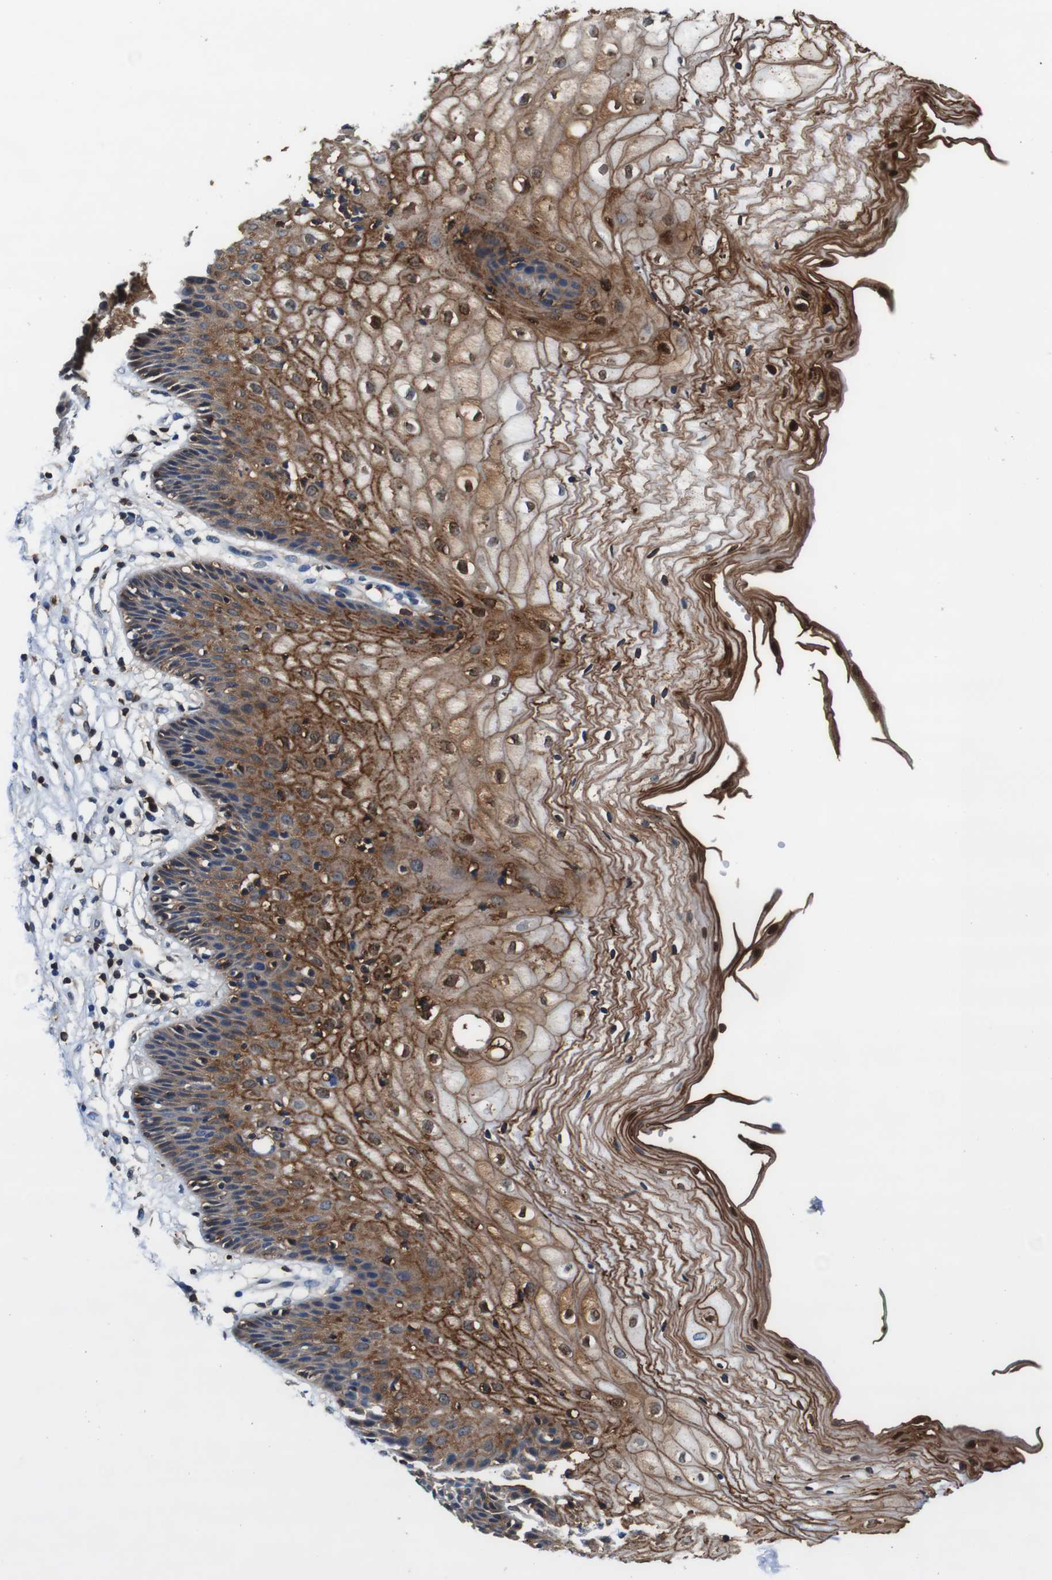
{"staining": {"intensity": "moderate", "quantity": "25%-75%", "location": "cytoplasmic/membranous"}, "tissue": "vagina", "cell_type": "Squamous epithelial cells", "image_type": "normal", "snomed": [{"axis": "morphology", "description": "Normal tissue, NOS"}, {"axis": "topography", "description": "Vagina"}], "caption": "There is medium levels of moderate cytoplasmic/membranous staining in squamous epithelial cells of benign vagina, as demonstrated by immunohistochemical staining (brown color).", "gene": "ANXA1", "patient": {"sex": "female", "age": 34}}